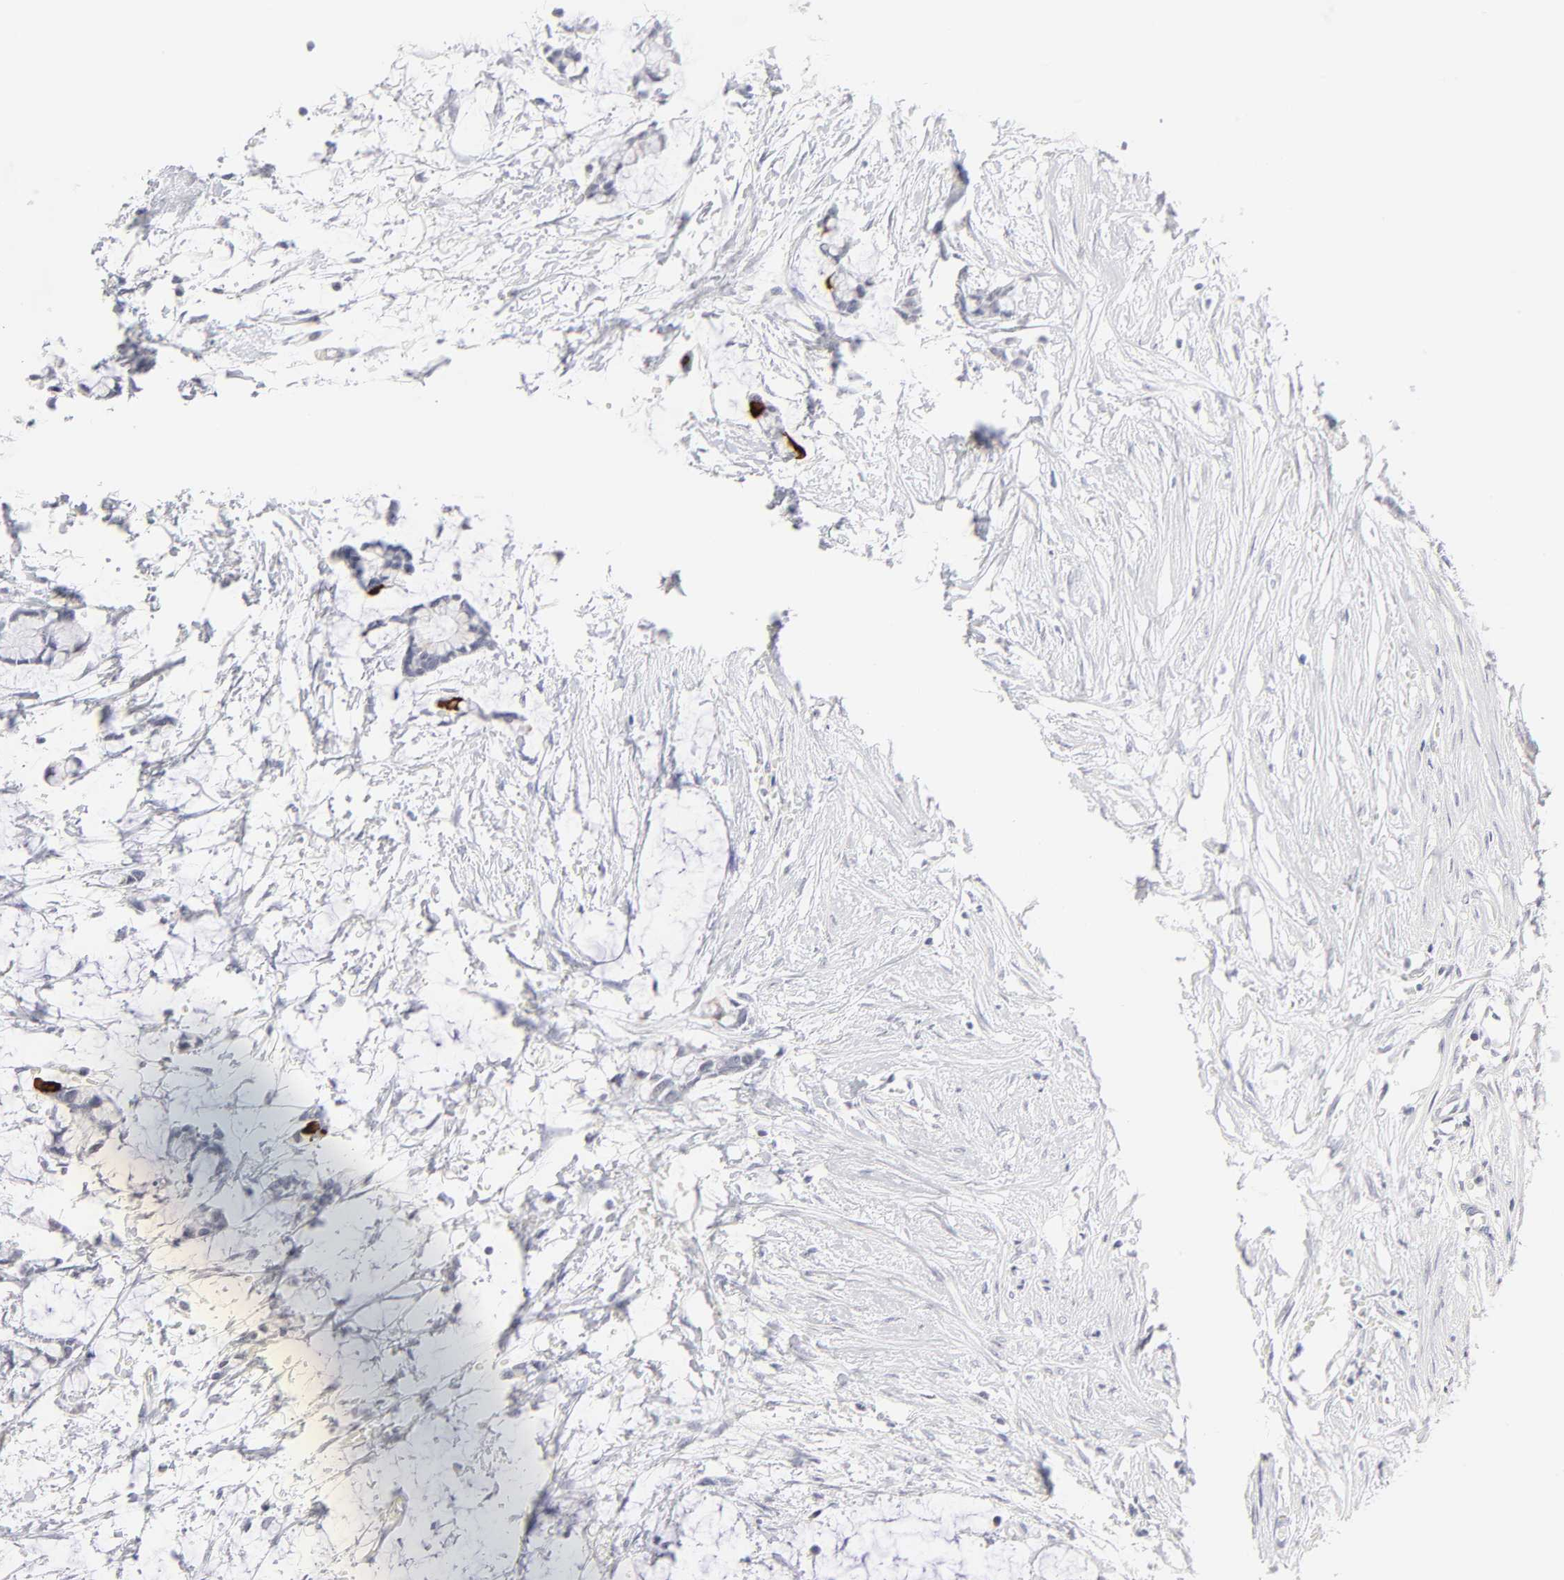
{"staining": {"intensity": "negative", "quantity": "none", "location": "none"}, "tissue": "colorectal cancer", "cell_type": "Tumor cells", "image_type": "cancer", "snomed": [{"axis": "morphology", "description": "Normal tissue, NOS"}, {"axis": "morphology", "description": "Adenocarcinoma, NOS"}, {"axis": "topography", "description": "Colon"}, {"axis": "topography", "description": "Peripheral nerve tissue"}], "caption": "IHC histopathology image of neoplastic tissue: human colorectal cancer stained with DAB shows no significant protein positivity in tumor cells.", "gene": "KHNYN", "patient": {"sex": "male", "age": 14}}